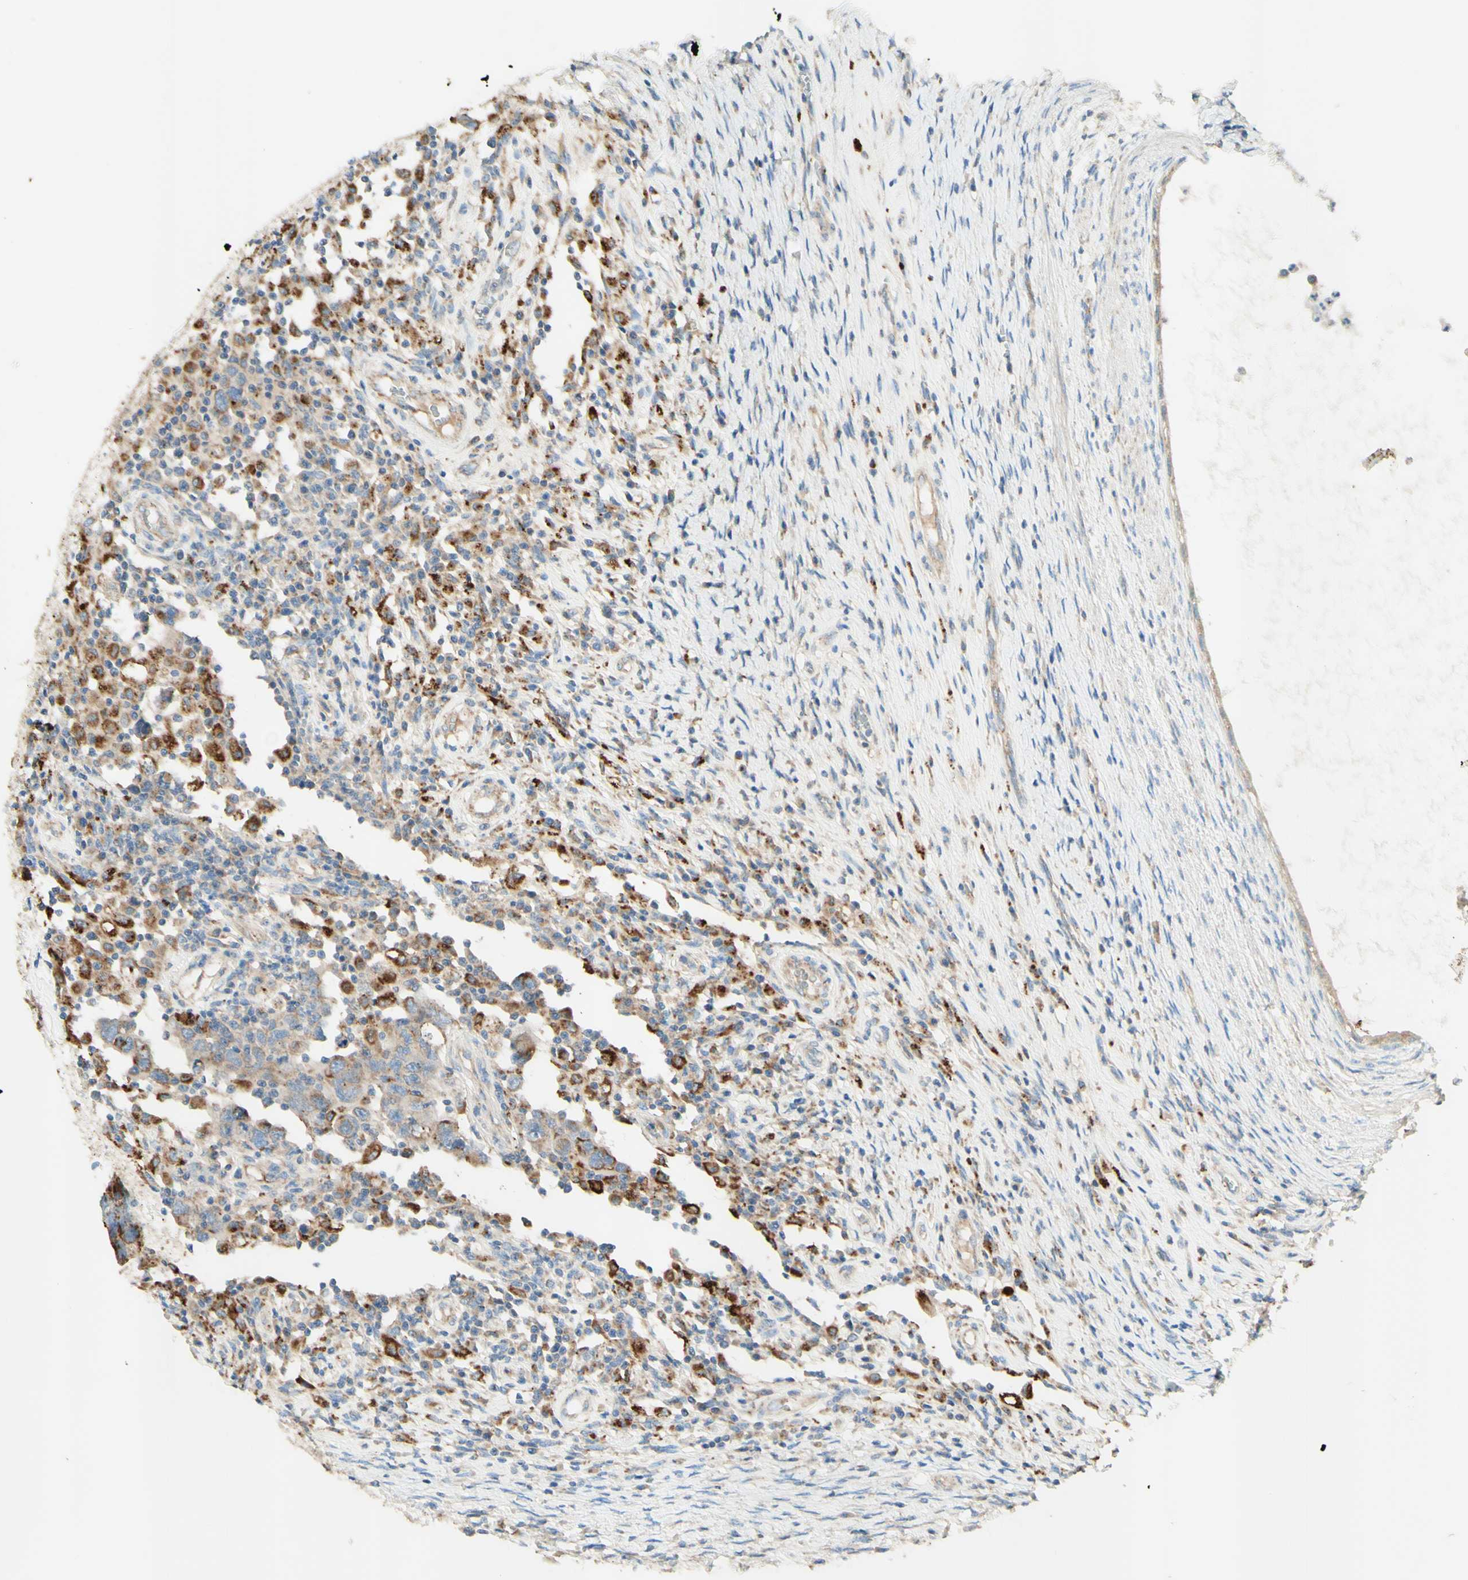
{"staining": {"intensity": "weak", "quantity": ">75%", "location": "cytoplasmic/membranous"}, "tissue": "testis cancer", "cell_type": "Tumor cells", "image_type": "cancer", "snomed": [{"axis": "morphology", "description": "Carcinoma, Embryonal, NOS"}, {"axis": "topography", "description": "Testis"}], "caption": "Testis embryonal carcinoma was stained to show a protein in brown. There is low levels of weak cytoplasmic/membranous staining in about >75% of tumor cells.", "gene": "ARMC10", "patient": {"sex": "male", "age": 26}}